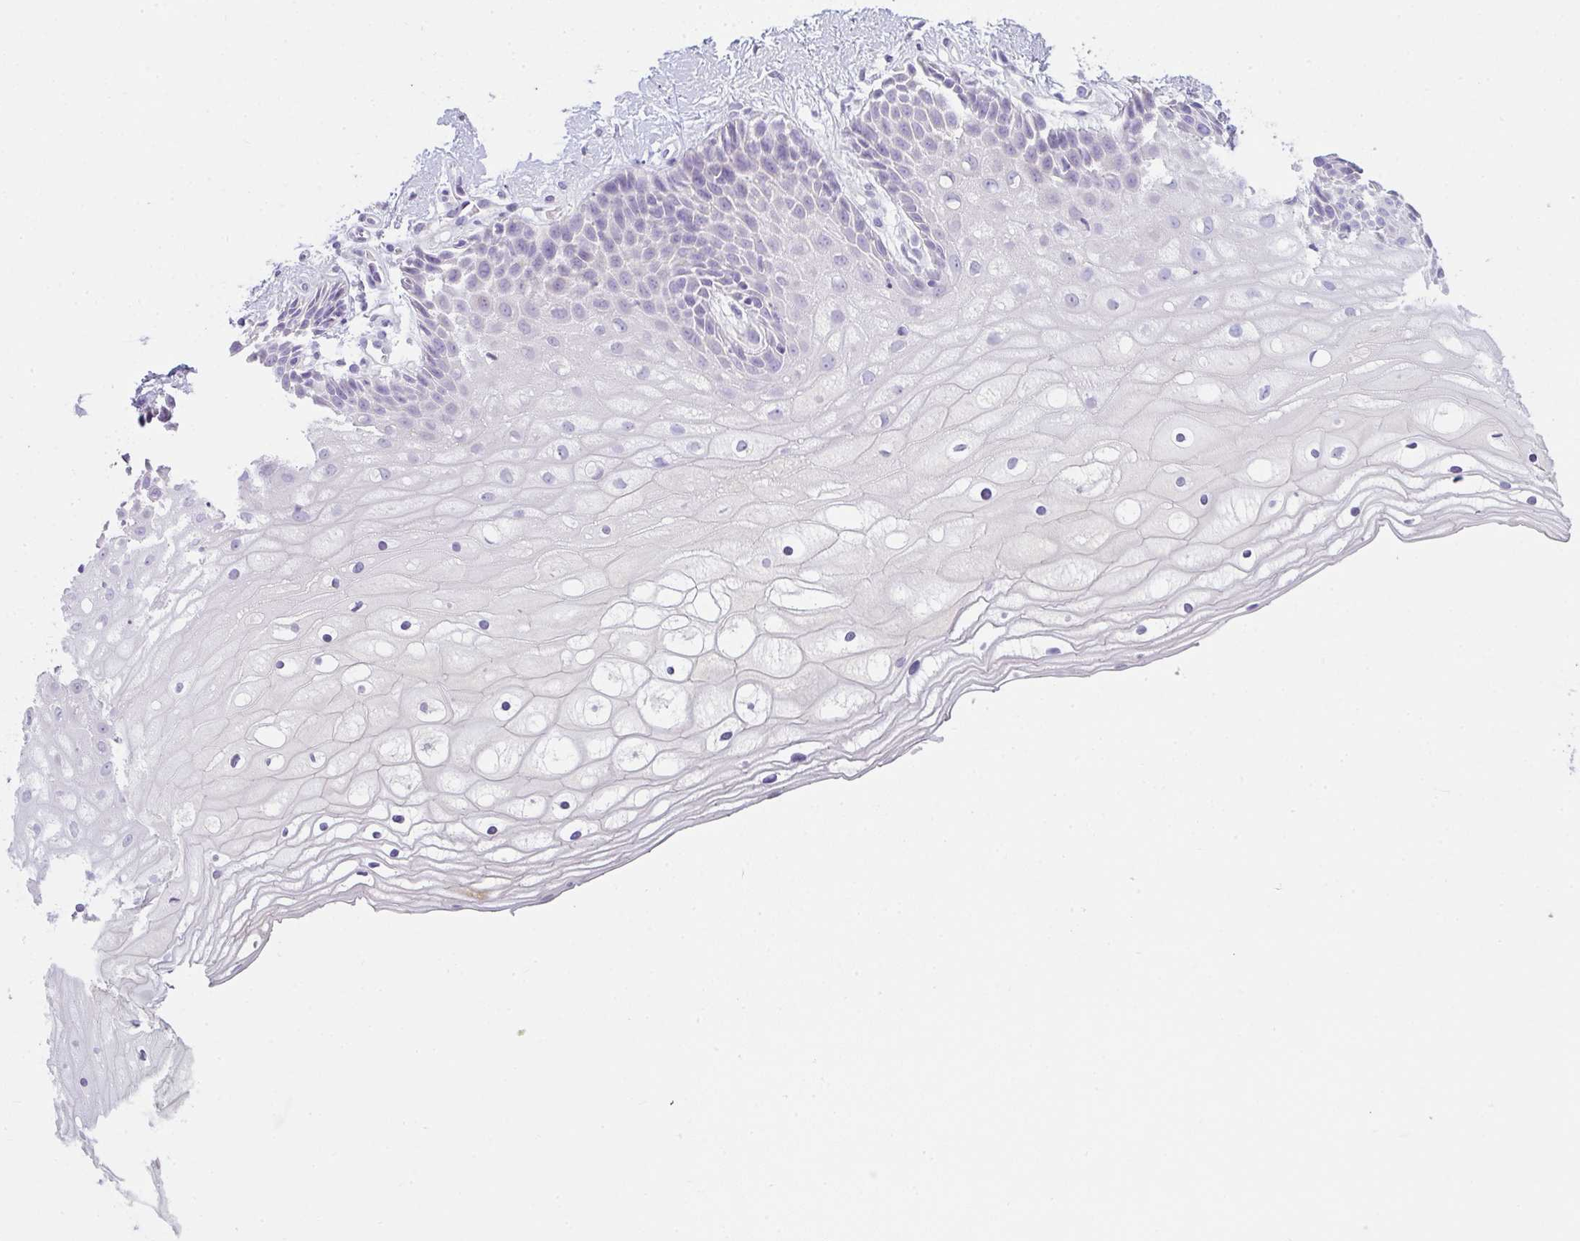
{"staining": {"intensity": "moderate", "quantity": "<25%", "location": "cytoplasmic/membranous"}, "tissue": "cervix", "cell_type": "Glandular cells", "image_type": "normal", "snomed": [{"axis": "morphology", "description": "Normal tissue, NOS"}, {"axis": "topography", "description": "Cervix"}], "caption": "Protein staining exhibits moderate cytoplasmic/membranous expression in about <25% of glandular cells in unremarkable cervix. Using DAB (brown) and hematoxylin (blue) stains, captured at high magnification using brightfield microscopy.", "gene": "COX7B", "patient": {"sex": "female", "age": 36}}